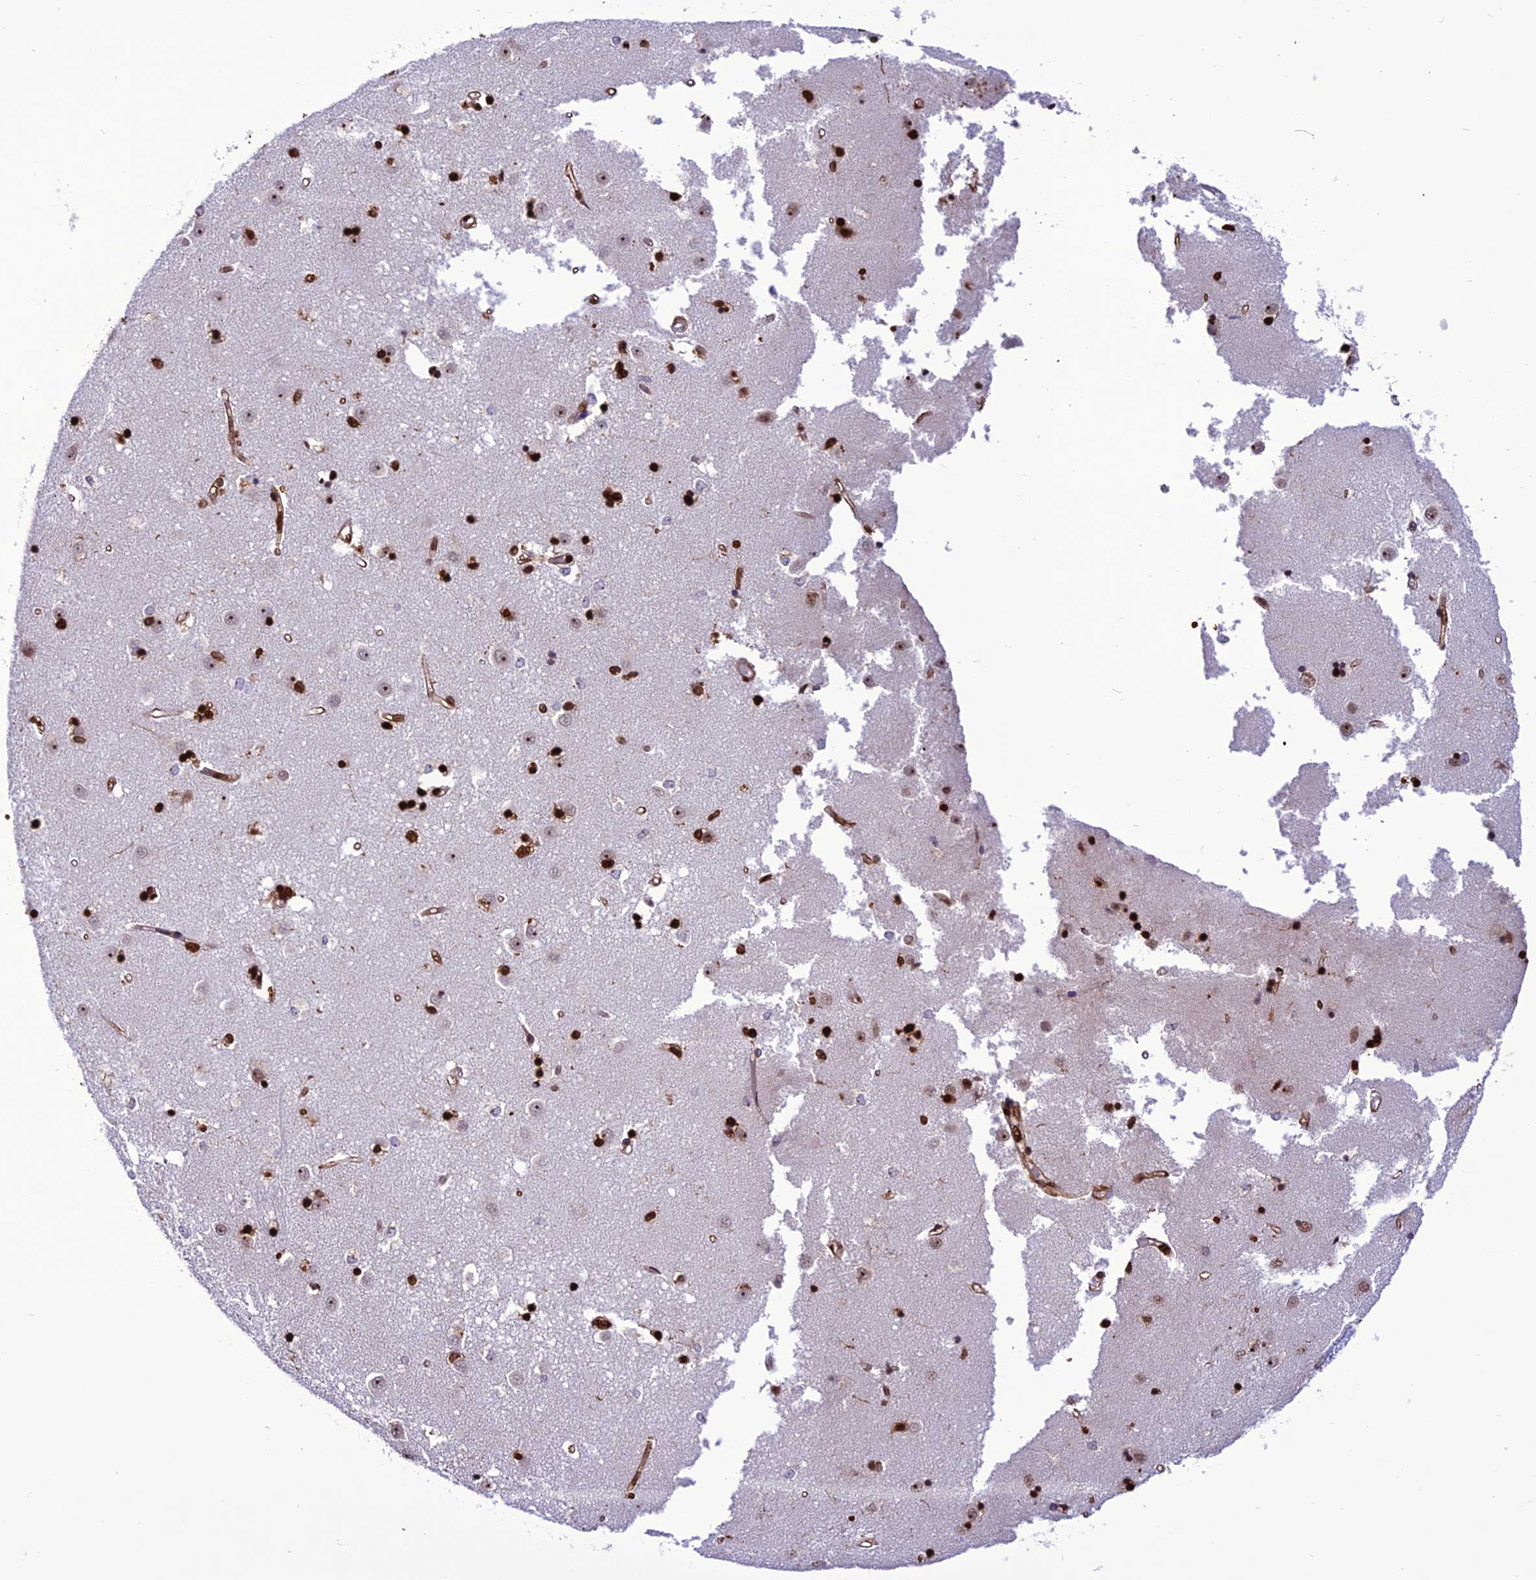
{"staining": {"intensity": "strong", "quantity": ">75%", "location": "nuclear"}, "tissue": "caudate", "cell_type": "Glial cells", "image_type": "normal", "snomed": [{"axis": "morphology", "description": "Normal tissue, NOS"}, {"axis": "topography", "description": "Lateral ventricle wall"}], "caption": "Strong nuclear protein staining is identified in about >75% of glial cells in caudate. The staining was performed using DAB (3,3'-diaminobenzidine) to visualize the protein expression in brown, while the nuclei were stained in blue with hematoxylin (Magnification: 20x).", "gene": "INO80E", "patient": {"sex": "male", "age": 45}}